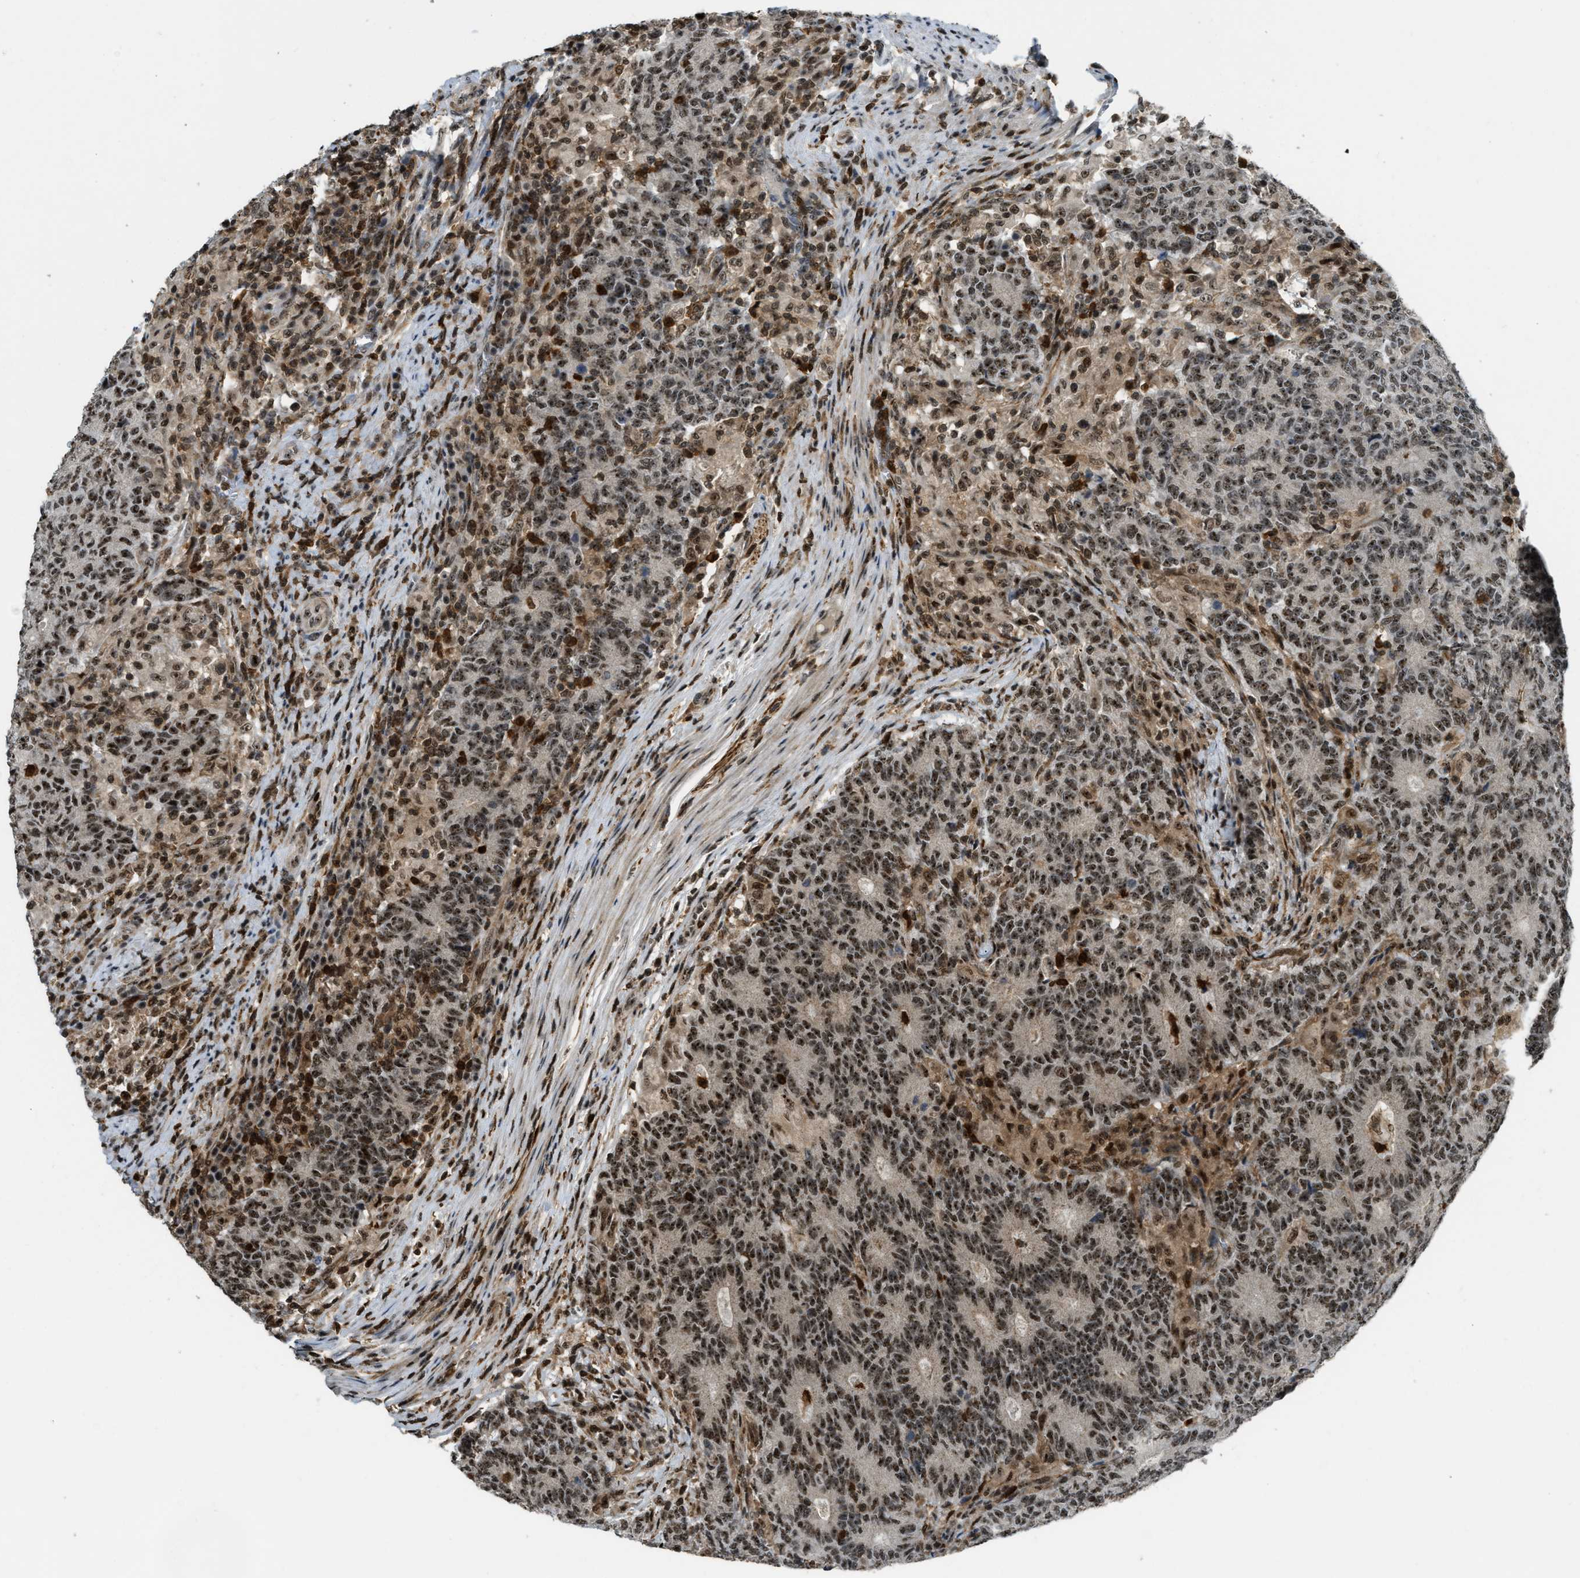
{"staining": {"intensity": "moderate", "quantity": ">75%", "location": "nuclear"}, "tissue": "colorectal cancer", "cell_type": "Tumor cells", "image_type": "cancer", "snomed": [{"axis": "morphology", "description": "Normal tissue, NOS"}, {"axis": "morphology", "description": "Adenocarcinoma, NOS"}, {"axis": "topography", "description": "Colon"}], "caption": "A medium amount of moderate nuclear expression is seen in approximately >75% of tumor cells in colorectal cancer (adenocarcinoma) tissue. The staining was performed using DAB, with brown indicating positive protein expression. Nuclei are stained blue with hematoxylin.", "gene": "E2F1", "patient": {"sex": "female", "age": 75}}